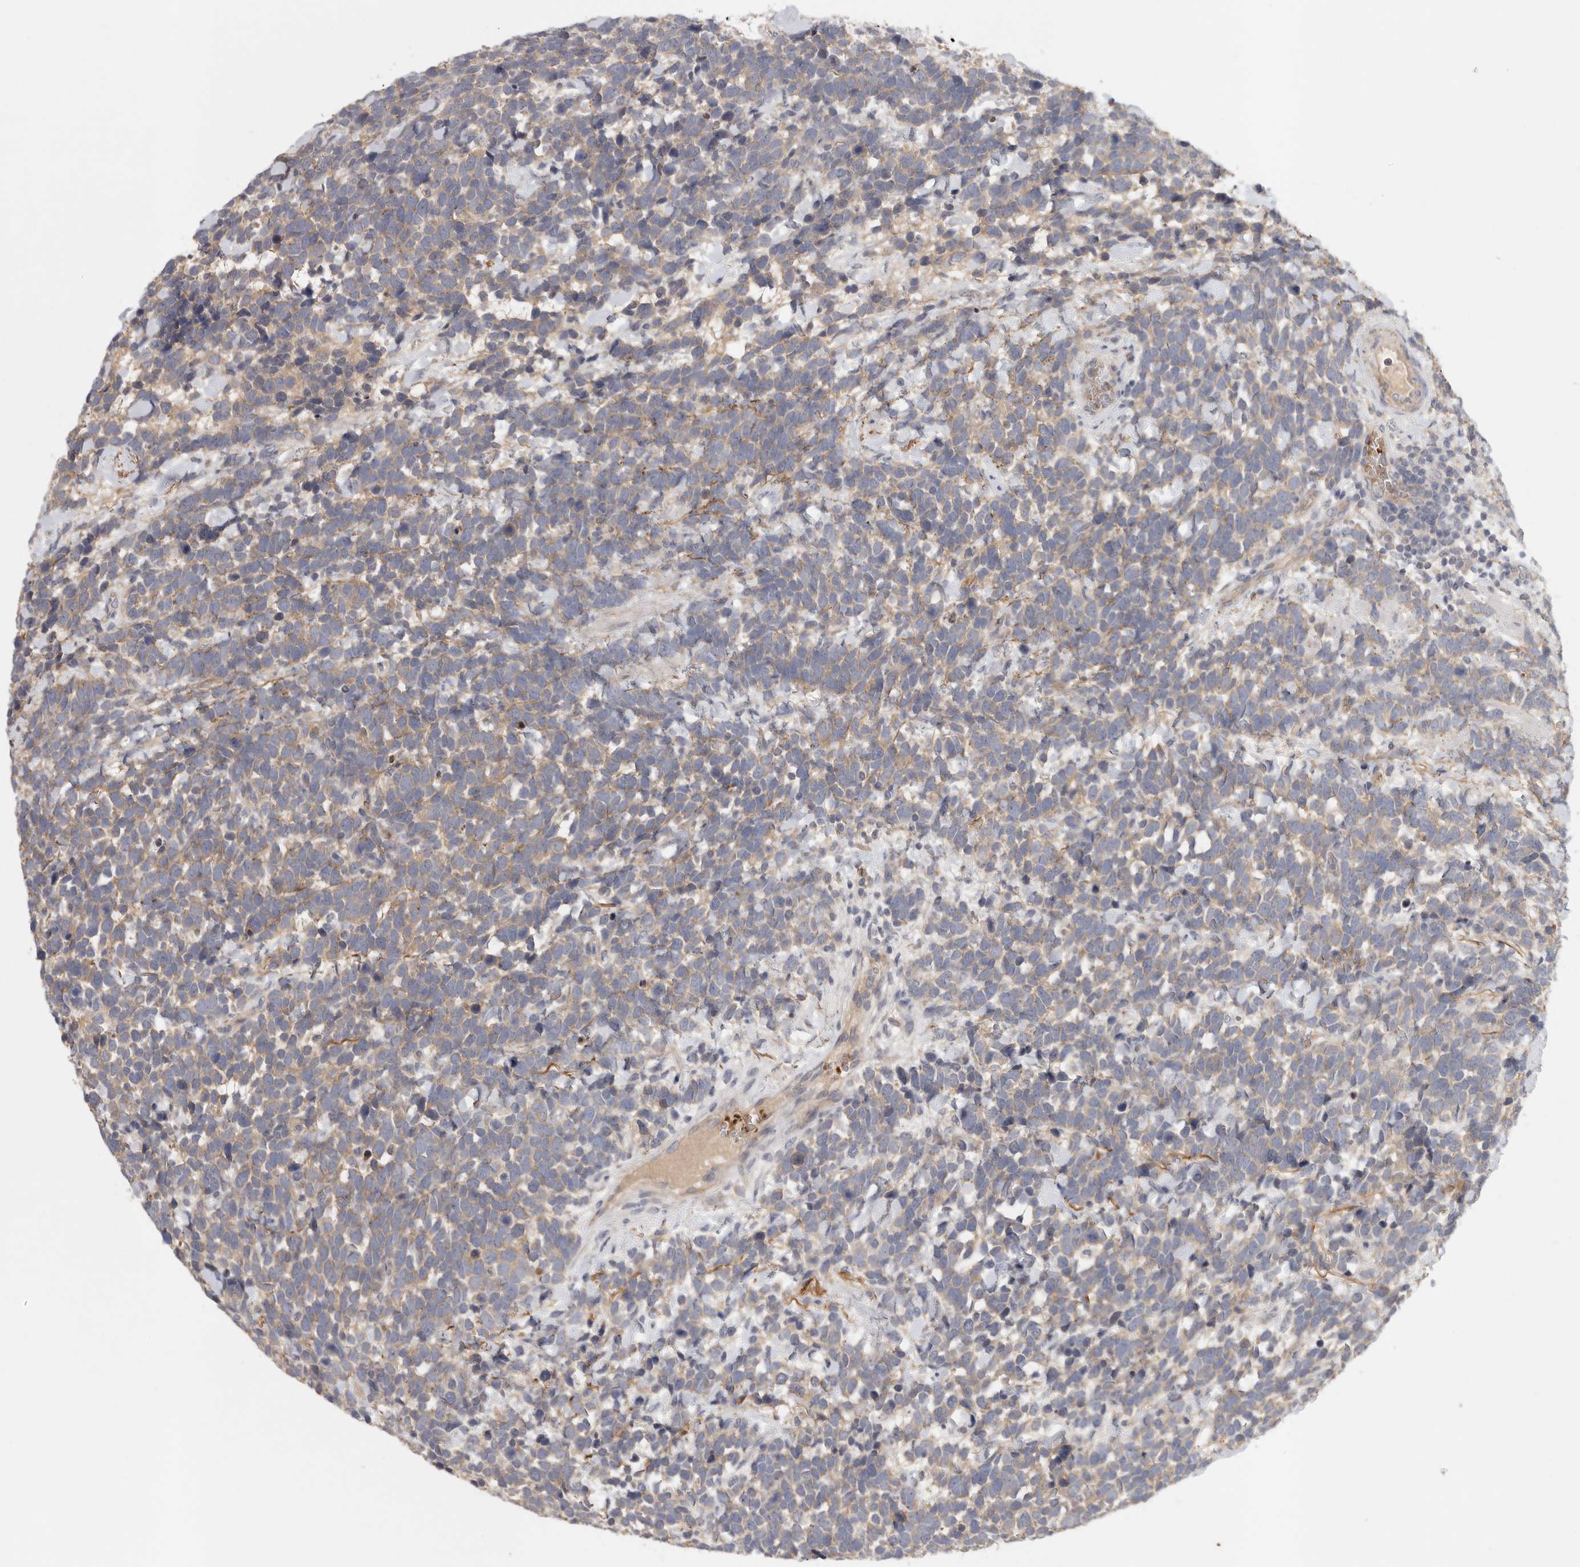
{"staining": {"intensity": "weak", "quantity": ">75%", "location": "cytoplasmic/membranous"}, "tissue": "urothelial cancer", "cell_type": "Tumor cells", "image_type": "cancer", "snomed": [{"axis": "morphology", "description": "Urothelial carcinoma, High grade"}, {"axis": "topography", "description": "Urinary bladder"}], "caption": "Immunohistochemical staining of human high-grade urothelial carcinoma demonstrates low levels of weak cytoplasmic/membranous expression in about >75% of tumor cells. (IHC, brightfield microscopy, high magnification).", "gene": "CFAP298", "patient": {"sex": "female", "age": 82}}